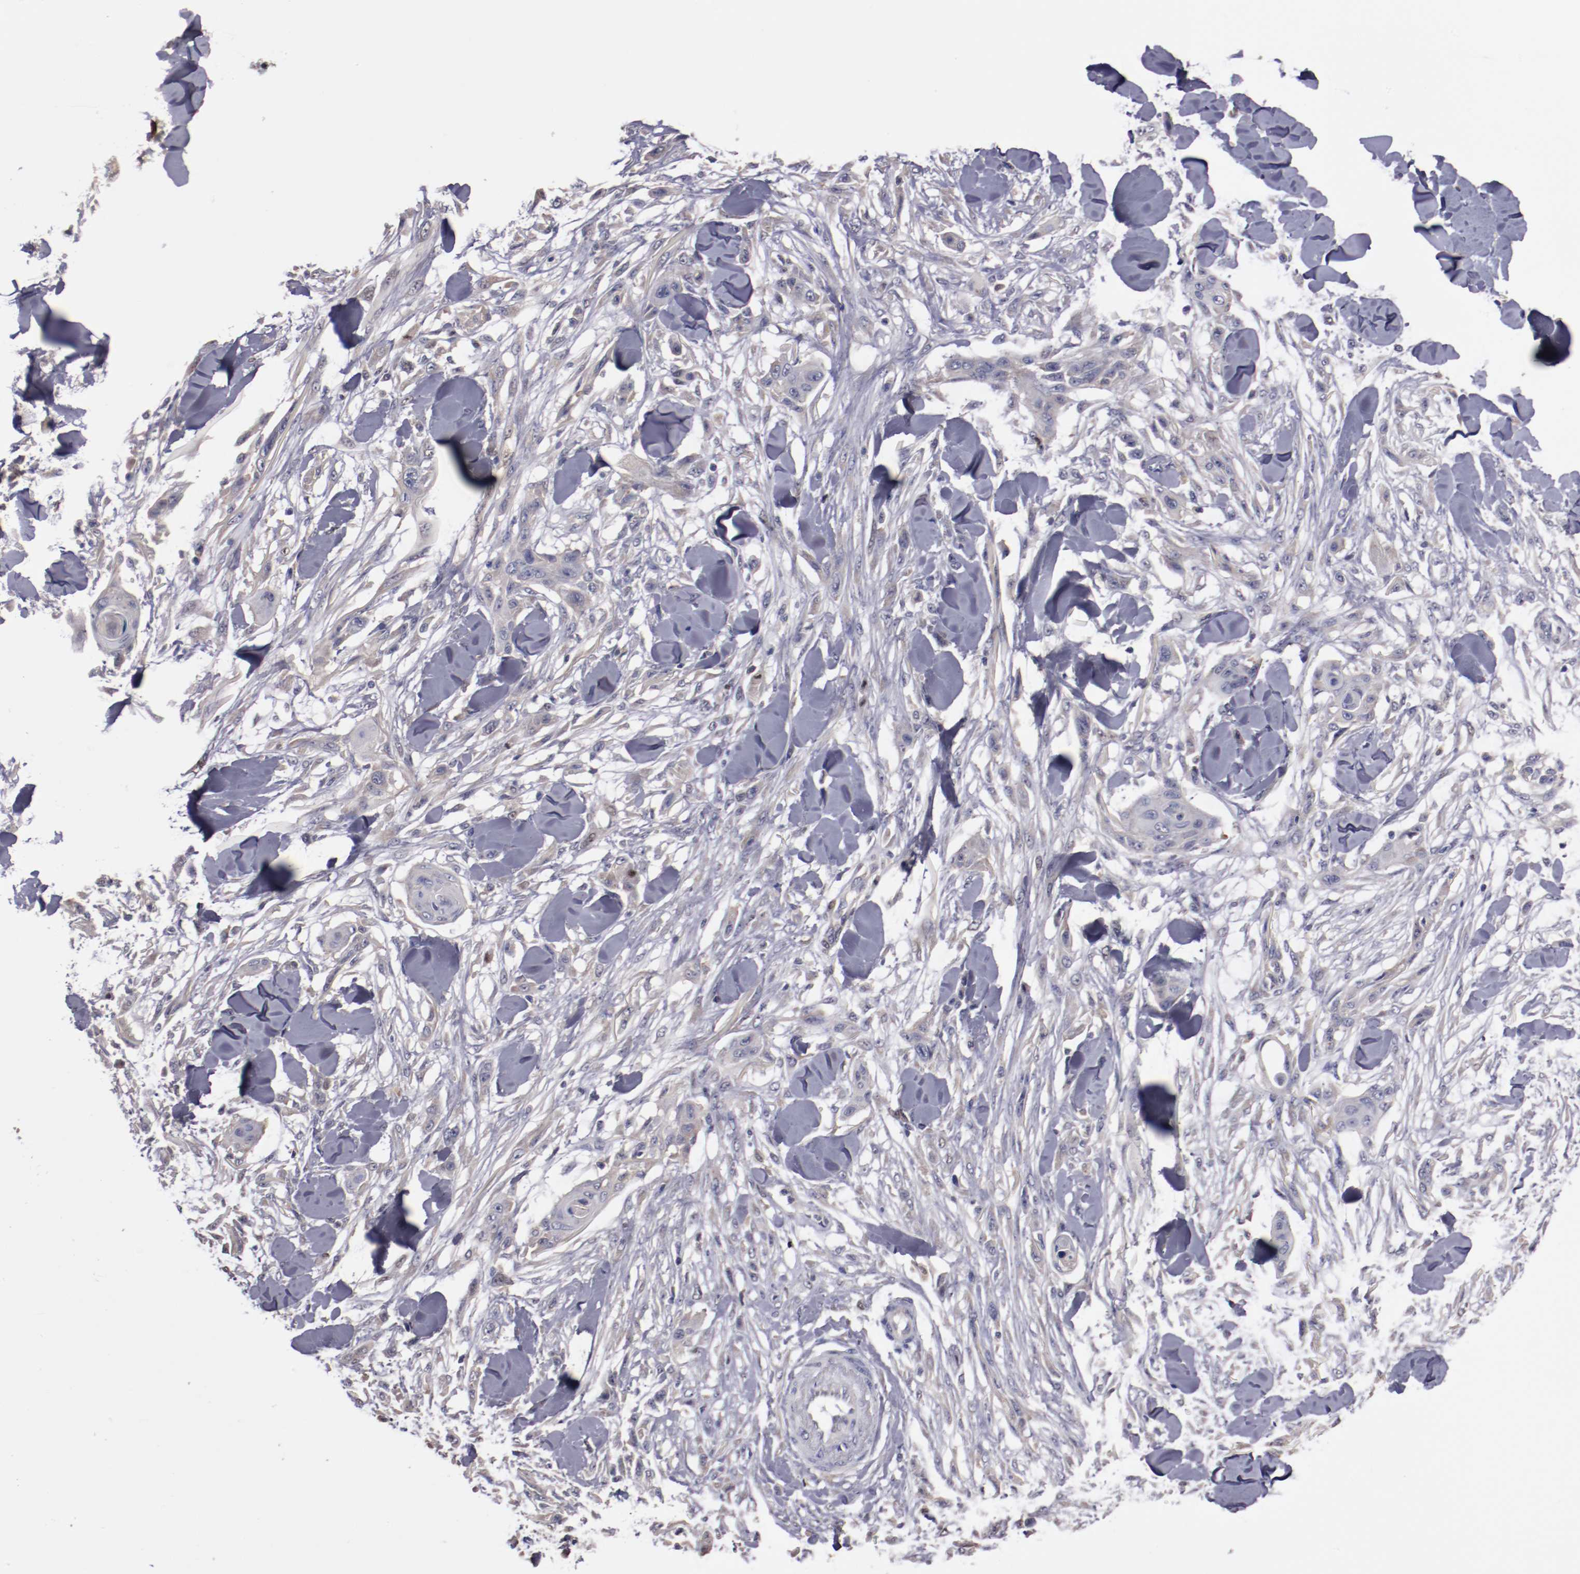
{"staining": {"intensity": "weak", "quantity": "<25%", "location": "cytoplasmic/membranous"}, "tissue": "skin cancer", "cell_type": "Tumor cells", "image_type": "cancer", "snomed": [{"axis": "morphology", "description": "Squamous cell carcinoma, NOS"}, {"axis": "topography", "description": "Skin"}], "caption": "Immunohistochemical staining of skin squamous cell carcinoma displays no significant expression in tumor cells.", "gene": "FAM81A", "patient": {"sex": "female", "age": 59}}